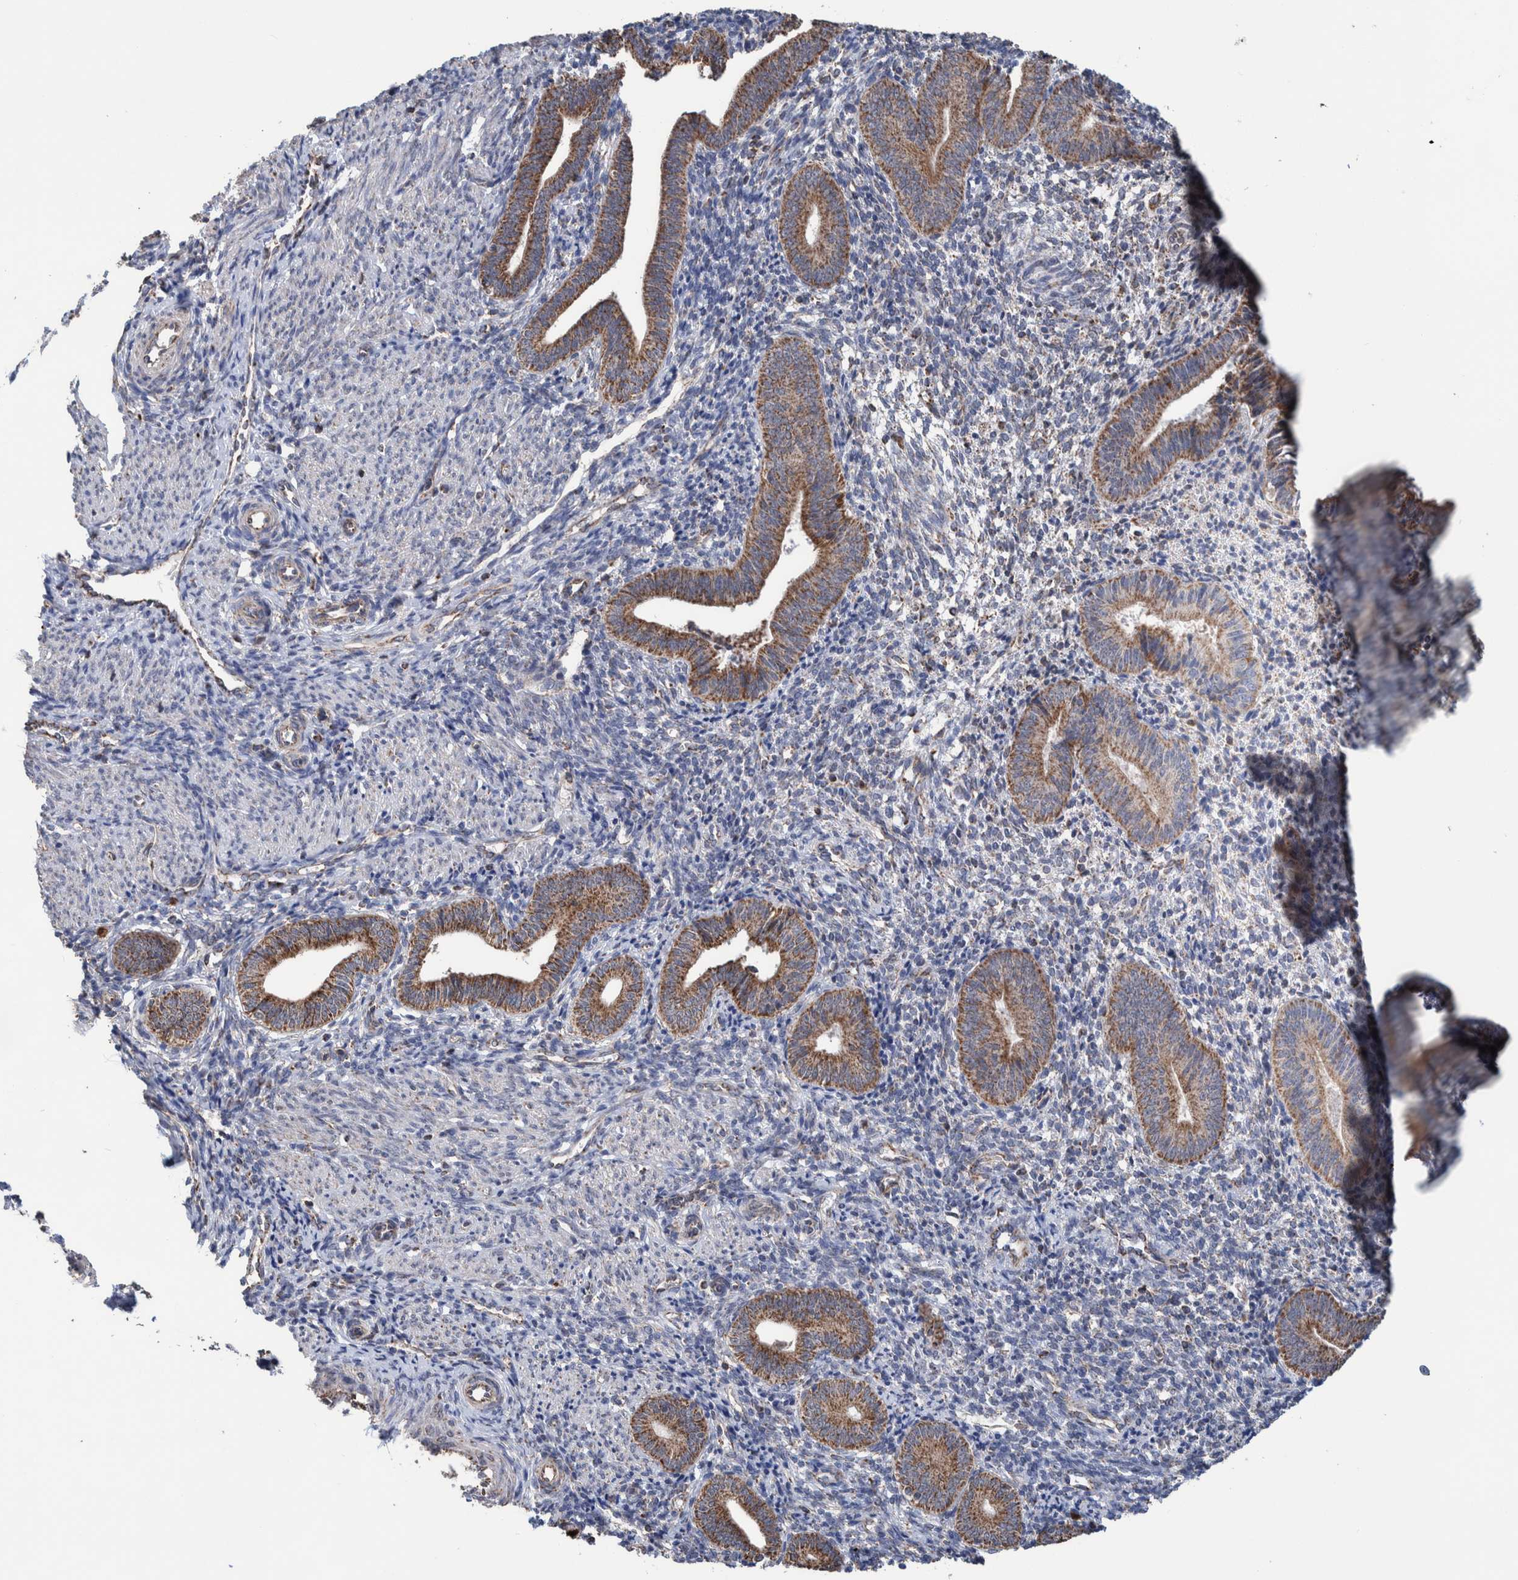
{"staining": {"intensity": "weak", "quantity": "<25%", "location": "cytoplasmic/membranous"}, "tissue": "endometrium", "cell_type": "Cells in endometrial stroma", "image_type": "normal", "snomed": [{"axis": "morphology", "description": "Normal tissue, NOS"}, {"axis": "topography", "description": "Uterus"}, {"axis": "topography", "description": "Endometrium"}], "caption": "Histopathology image shows no protein expression in cells in endometrial stroma of unremarkable endometrium. Nuclei are stained in blue.", "gene": "DECR1", "patient": {"sex": "female", "age": 33}}